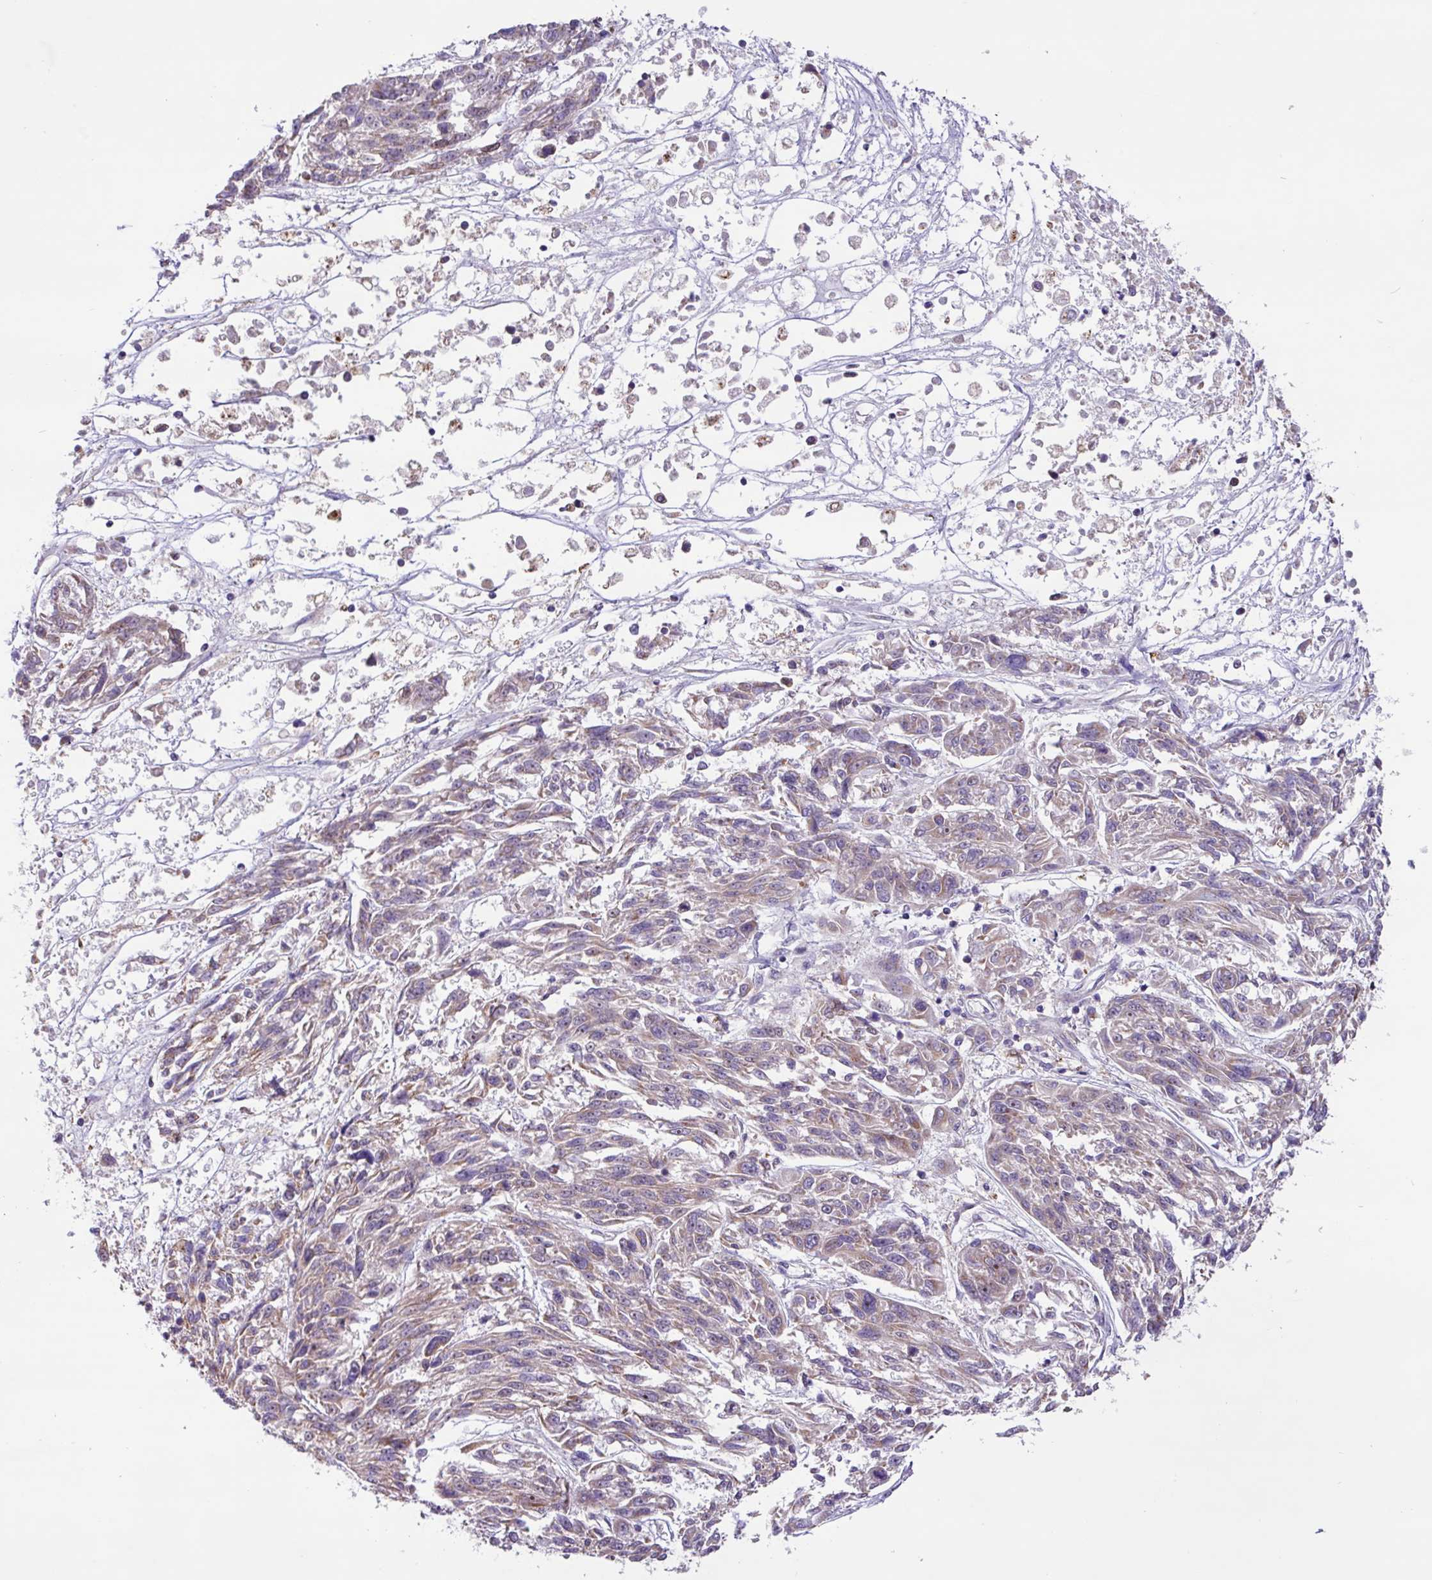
{"staining": {"intensity": "weak", "quantity": ">75%", "location": "cytoplasmic/membranous"}, "tissue": "melanoma", "cell_type": "Tumor cells", "image_type": "cancer", "snomed": [{"axis": "morphology", "description": "Malignant melanoma, NOS"}, {"axis": "topography", "description": "Skin"}], "caption": "Weak cytoplasmic/membranous expression for a protein is identified in about >75% of tumor cells of malignant melanoma using immunohistochemistry.", "gene": "BRD3", "patient": {"sex": "male", "age": 53}}